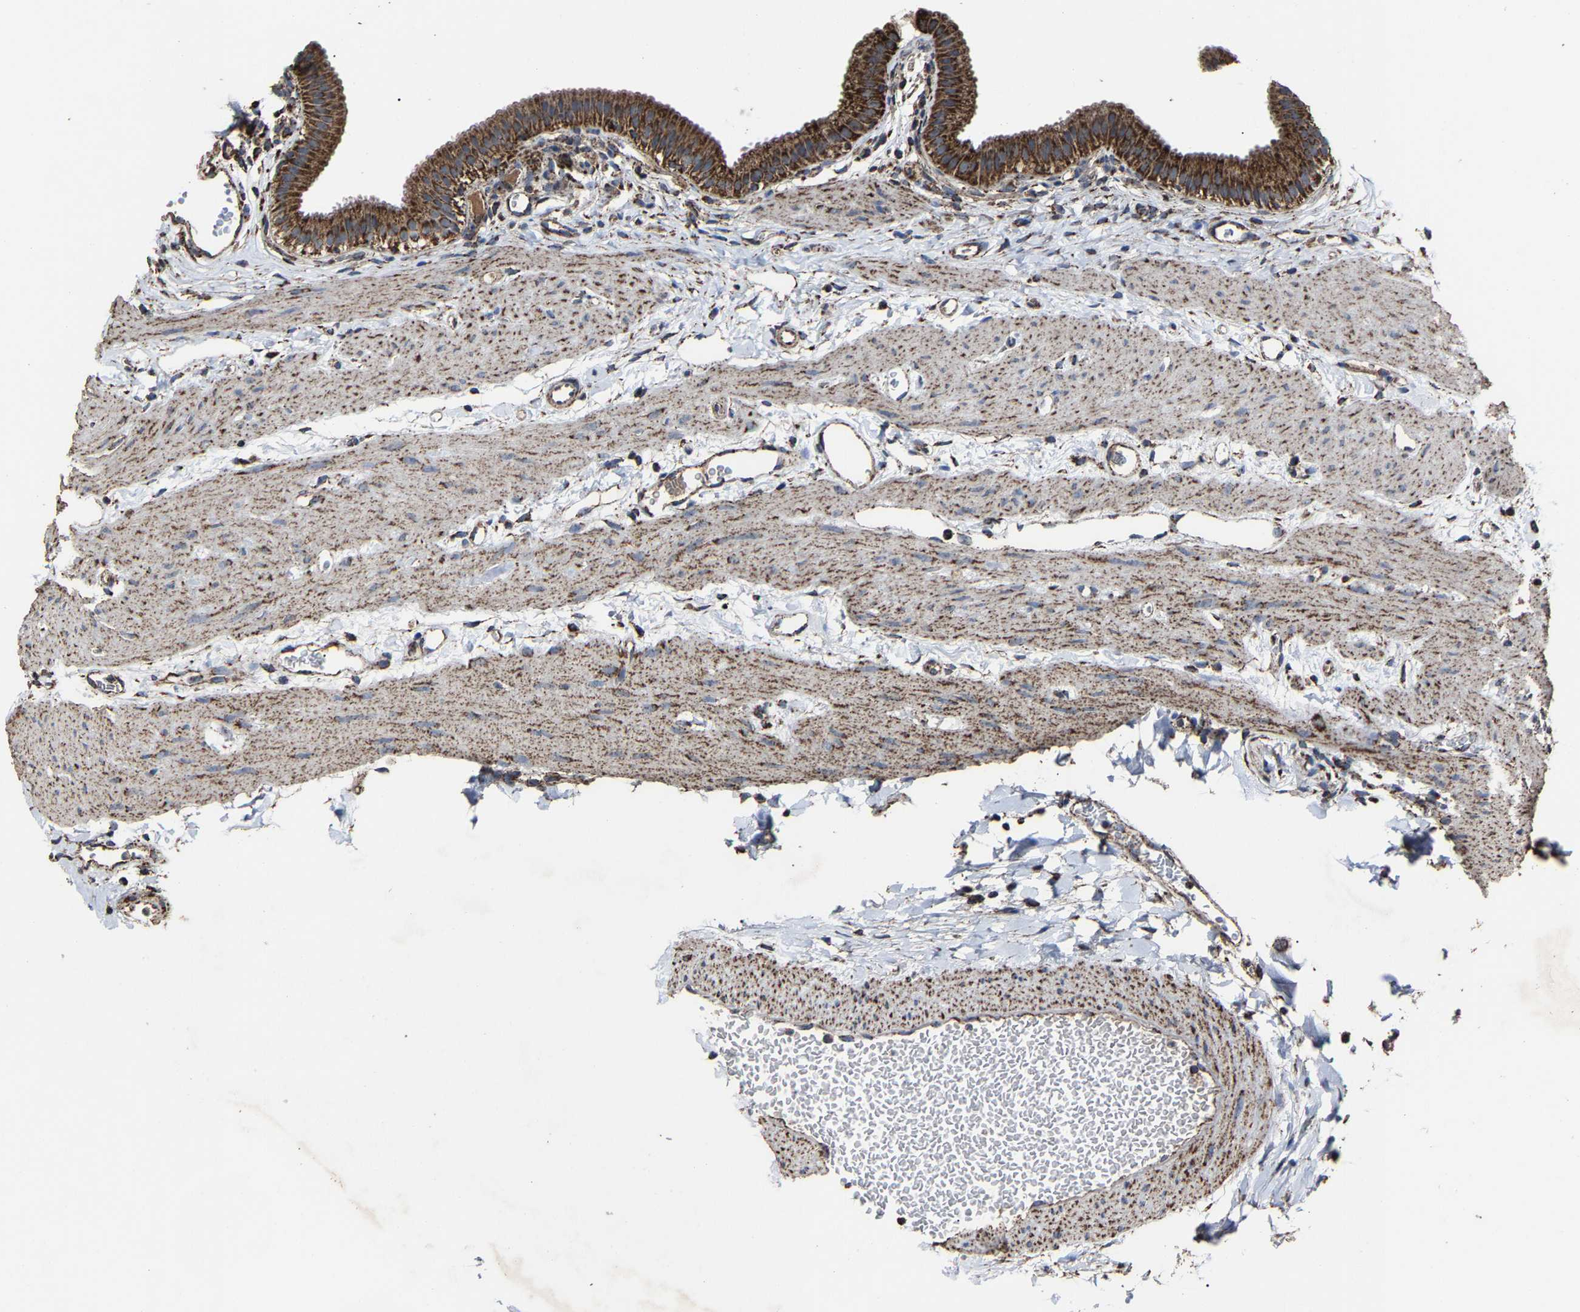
{"staining": {"intensity": "strong", "quantity": ">75%", "location": "cytoplasmic/membranous"}, "tissue": "gallbladder", "cell_type": "Glandular cells", "image_type": "normal", "snomed": [{"axis": "morphology", "description": "Normal tissue, NOS"}, {"axis": "topography", "description": "Gallbladder"}], "caption": "The histopathology image reveals staining of normal gallbladder, revealing strong cytoplasmic/membranous protein expression (brown color) within glandular cells.", "gene": "NDUFV3", "patient": {"sex": "female", "age": 26}}